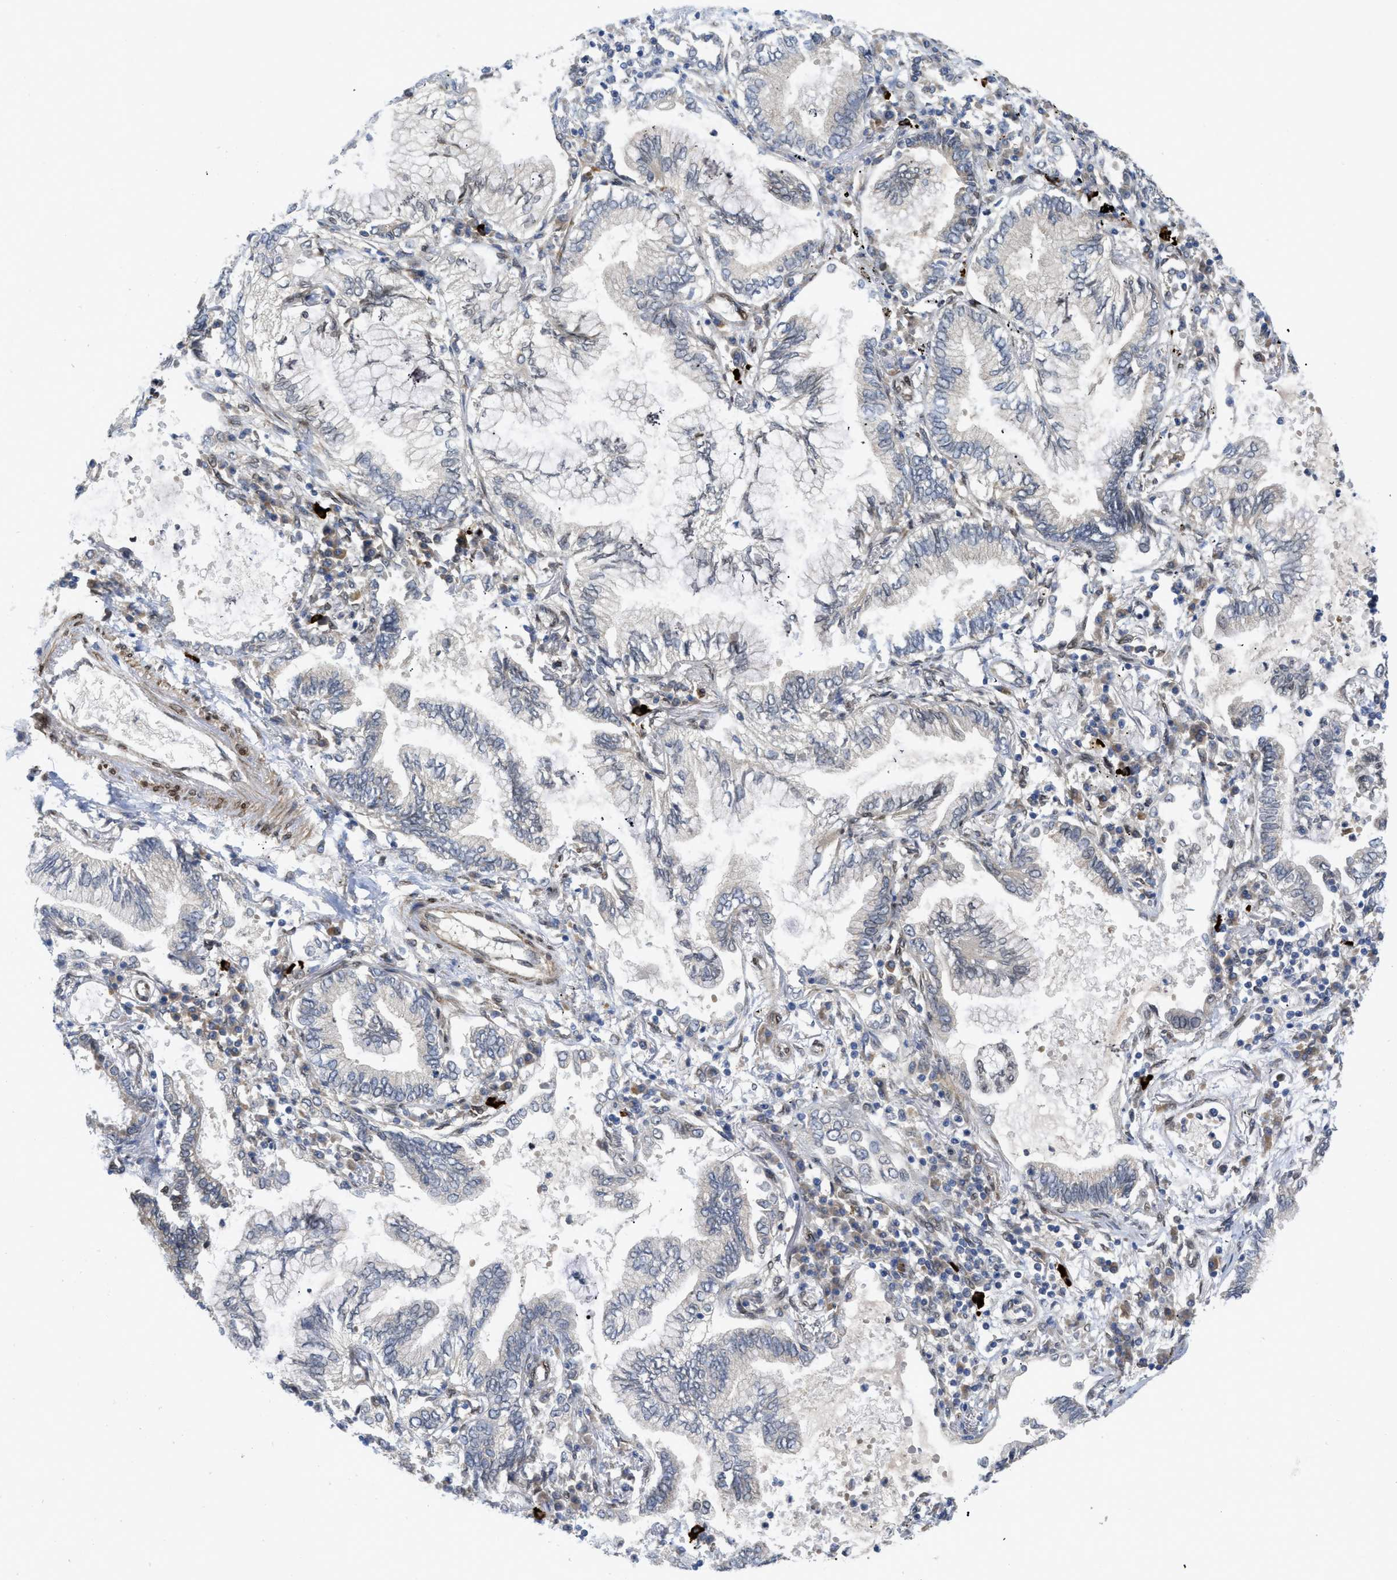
{"staining": {"intensity": "negative", "quantity": "none", "location": "none"}, "tissue": "lung cancer", "cell_type": "Tumor cells", "image_type": "cancer", "snomed": [{"axis": "morphology", "description": "Normal tissue, NOS"}, {"axis": "morphology", "description": "Adenocarcinoma, NOS"}, {"axis": "topography", "description": "Bronchus"}, {"axis": "topography", "description": "Lung"}], "caption": "High power microscopy histopathology image of an immunohistochemistry (IHC) photomicrograph of adenocarcinoma (lung), revealing no significant expression in tumor cells.", "gene": "EIF2AK3", "patient": {"sex": "female", "age": 70}}